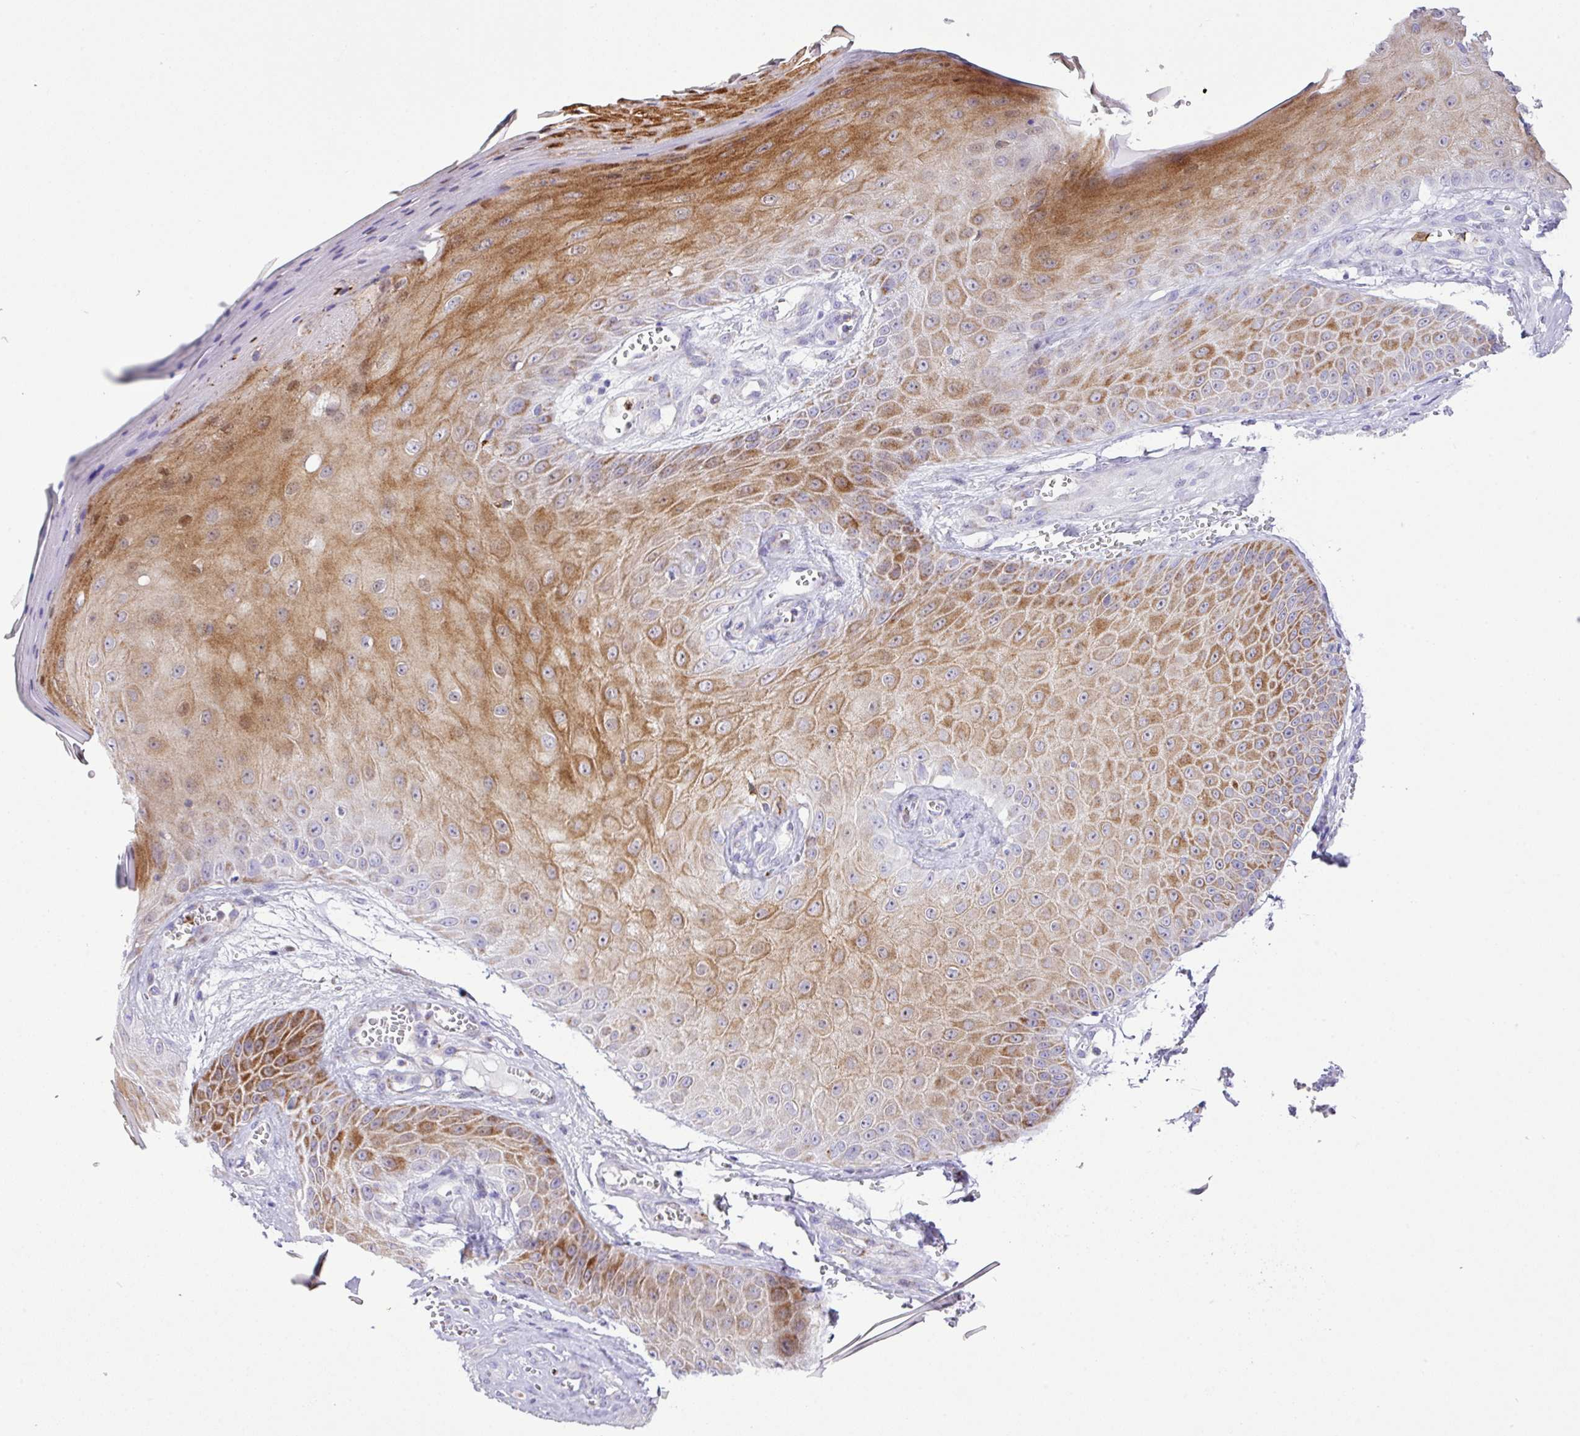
{"staining": {"intensity": "moderate", "quantity": "25%-75%", "location": "cytoplasmic/membranous"}, "tissue": "skin cancer", "cell_type": "Tumor cells", "image_type": "cancer", "snomed": [{"axis": "morphology", "description": "Squamous cell carcinoma, NOS"}, {"axis": "topography", "description": "Skin"}], "caption": "IHC micrograph of squamous cell carcinoma (skin) stained for a protein (brown), which exhibits medium levels of moderate cytoplasmic/membranous expression in about 25%-75% of tumor cells.", "gene": "RCAN2", "patient": {"sex": "male", "age": 74}}